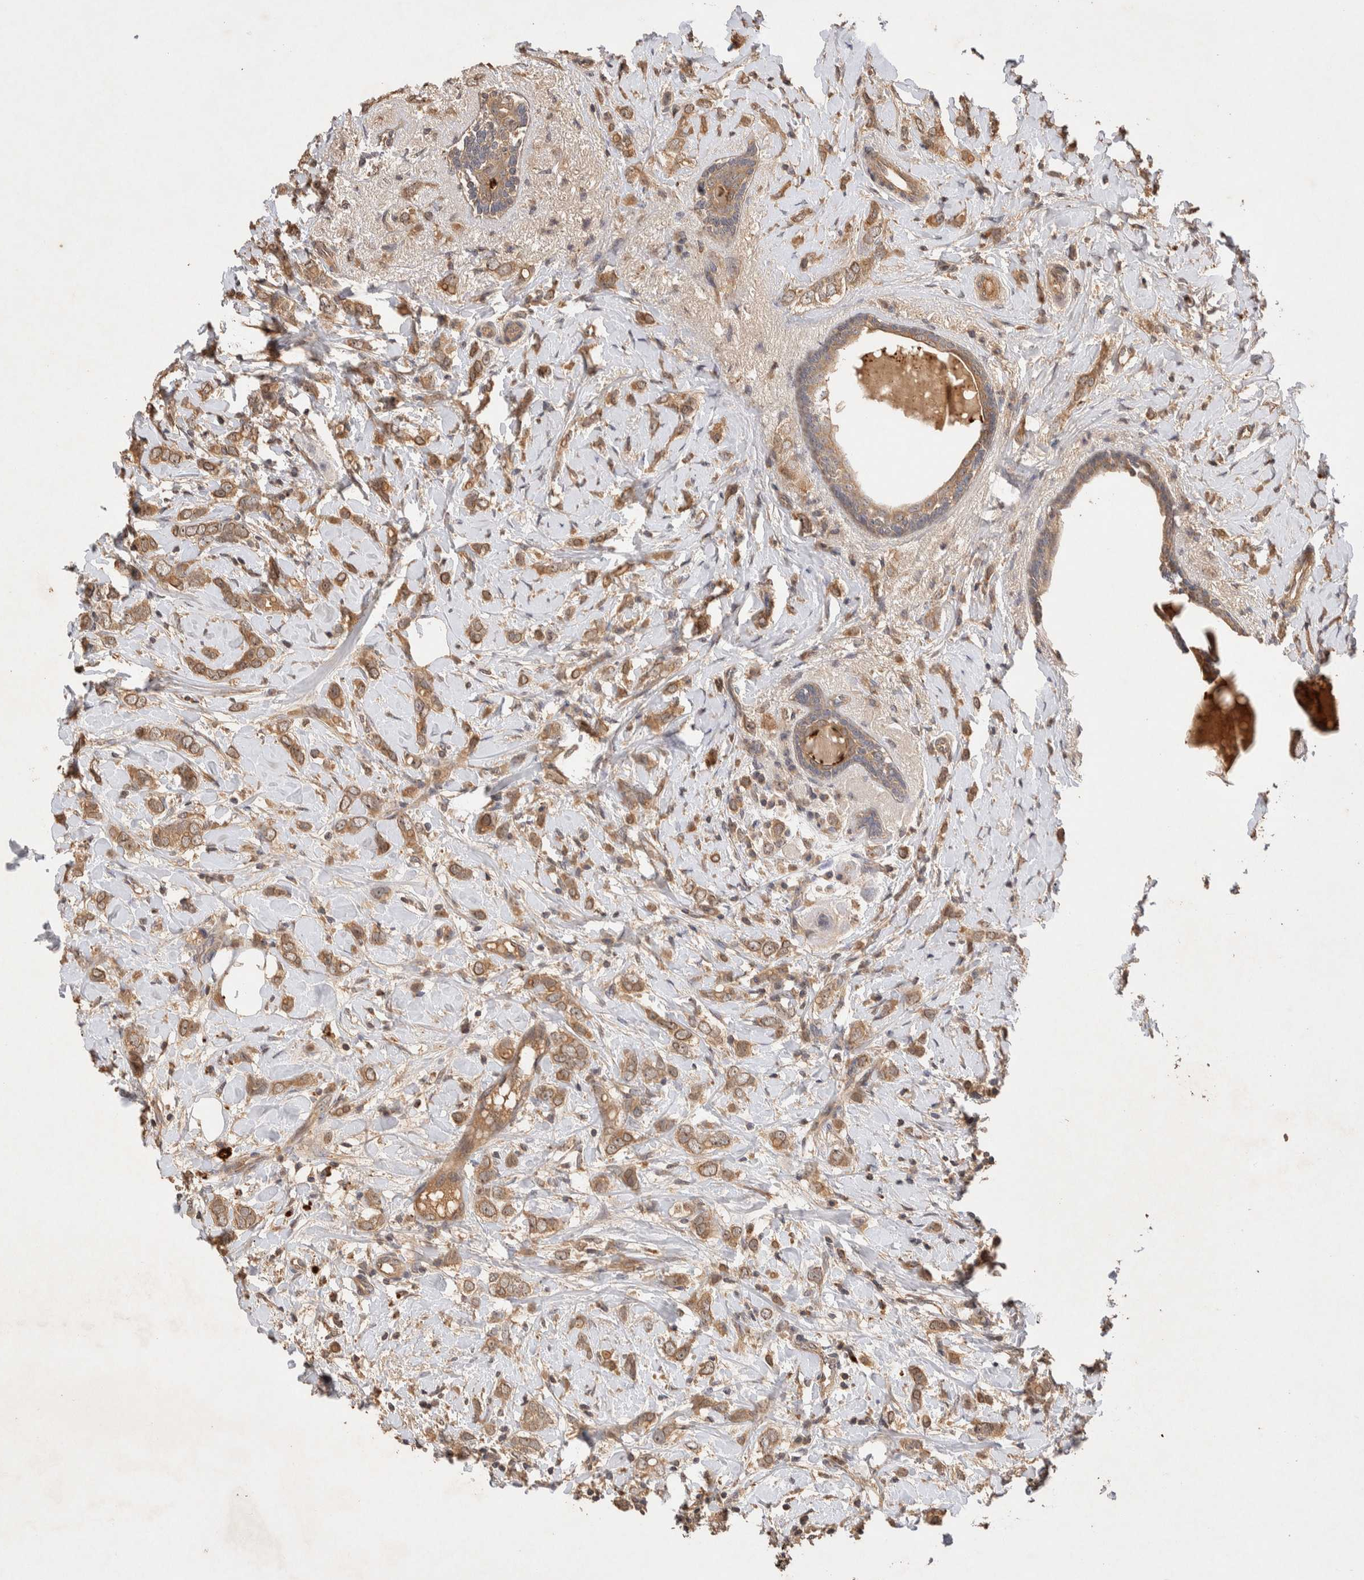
{"staining": {"intensity": "moderate", "quantity": ">75%", "location": "cytoplasmic/membranous"}, "tissue": "breast cancer", "cell_type": "Tumor cells", "image_type": "cancer", "snomed": [{"axis": "morphology", "description": "Normal tissue, NOS"}, {"axis": "morphology", "description": "Lobular carcinoma"}, {"axis": "topography", "description": "Breast"}], "caption": "Immunohistochemistry staining of breast lobular carcinoma, which shows medium levels of moderate cytoplasmic/membranous expression in approximately >75% of tumor cells indicating moderate cytoplasmic/membranous protein expression. The staining was performed using DAB (3,3'-diaminobenzidine) (brown) for protein detection and nuclei were counterstained in hematoxylin (blue).", "gene": "NSMAF", "patient": {"sex": "female", "age": 47}}